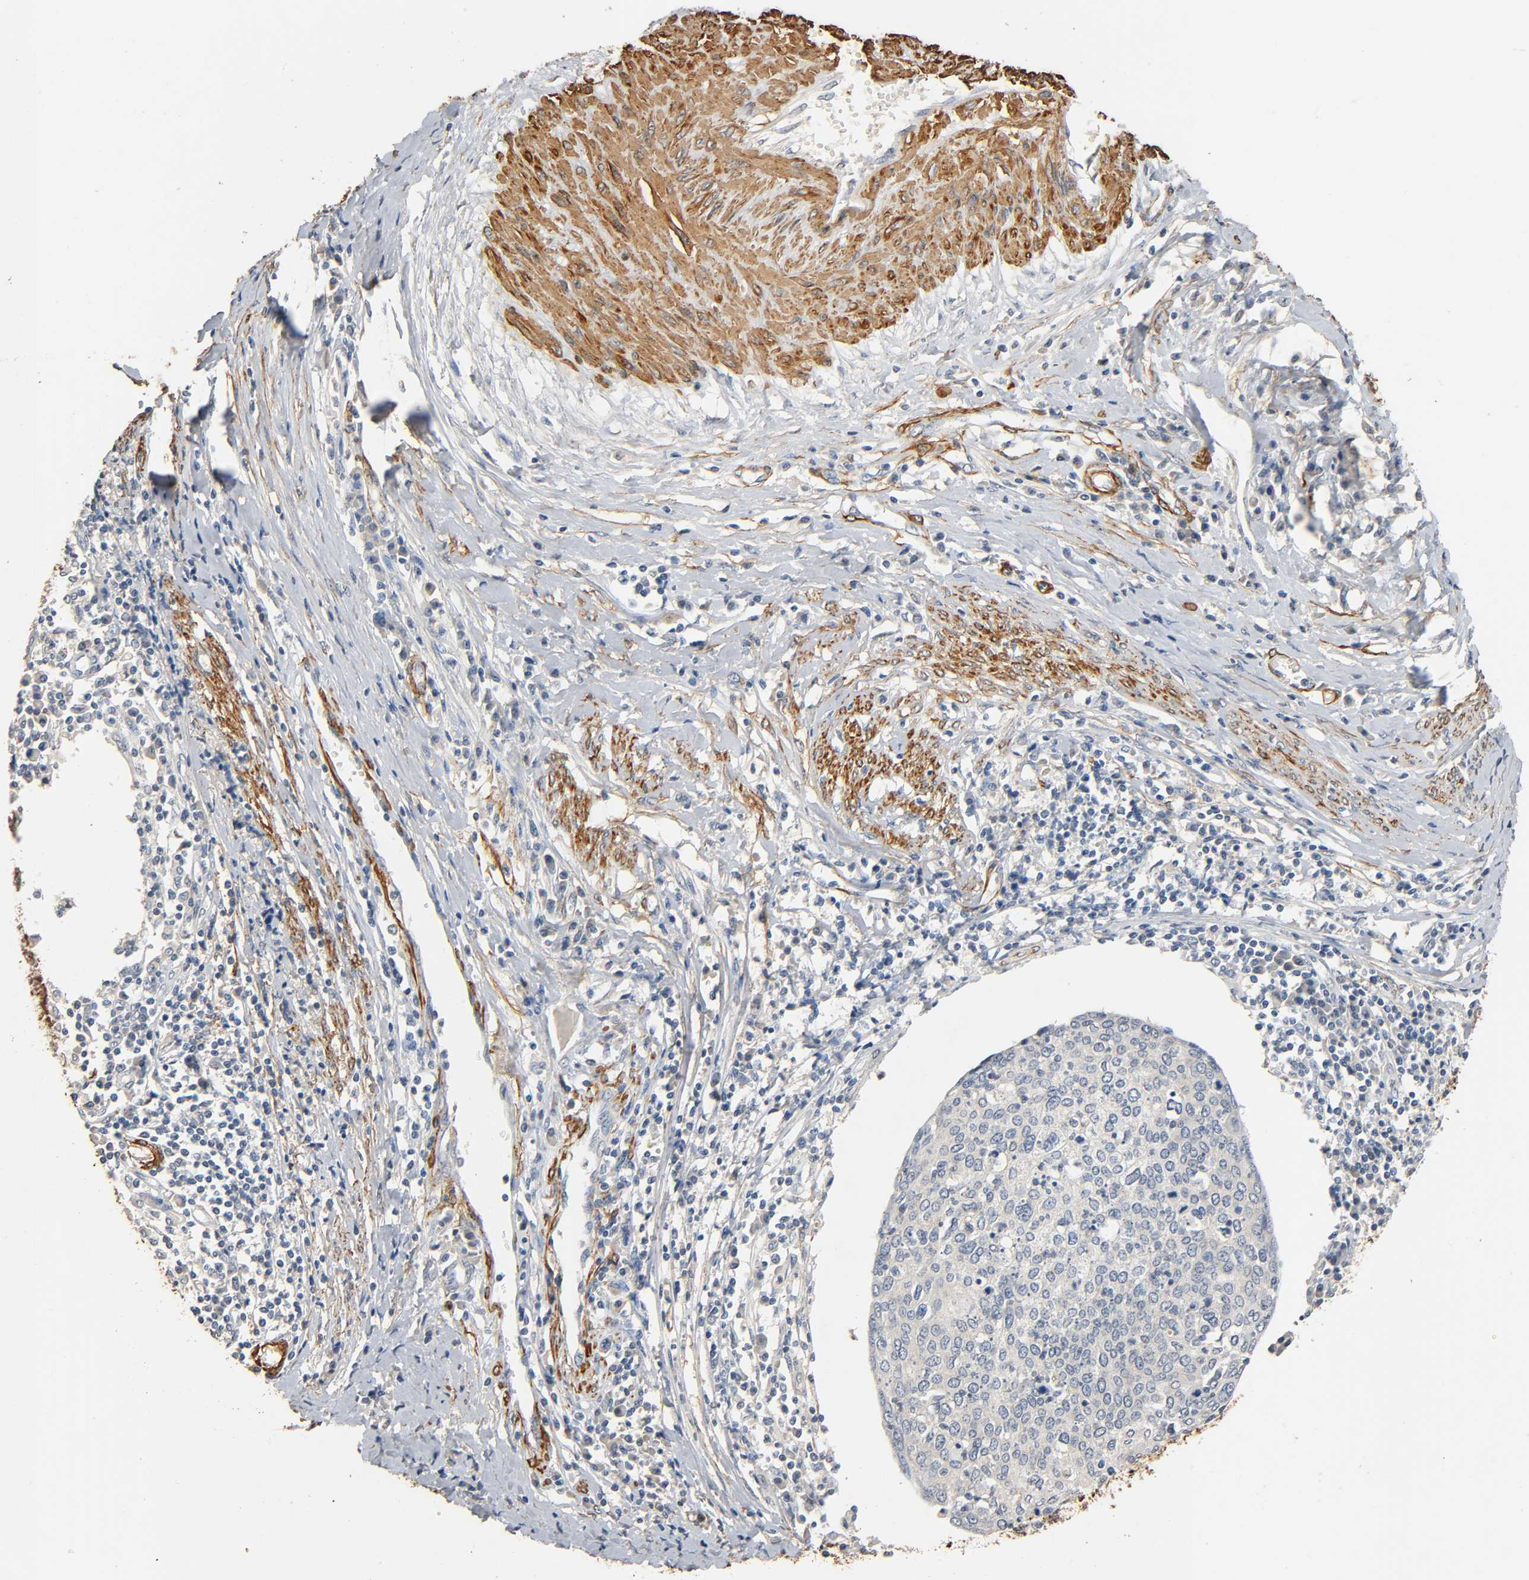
{"staining": {"intensity": "negative", "quantity": "none", "location": "none"}, "tissue": "cervical cancer", "cell_type": "Tumor cells", "image_type": "cancer", "snomed": [{"axis": "morphology", "description": "Squamous cell carcinoma, NOS"}, {"axis": "topography", "description": "Cervix"}], "caption": "A histopathology image of squamous cell carcinoma (cervical) stained for a protein demonstrates no brown staining in tumor cells.", "gene": "GSTA3", "patient": {"sex": "female", "age": 40}}